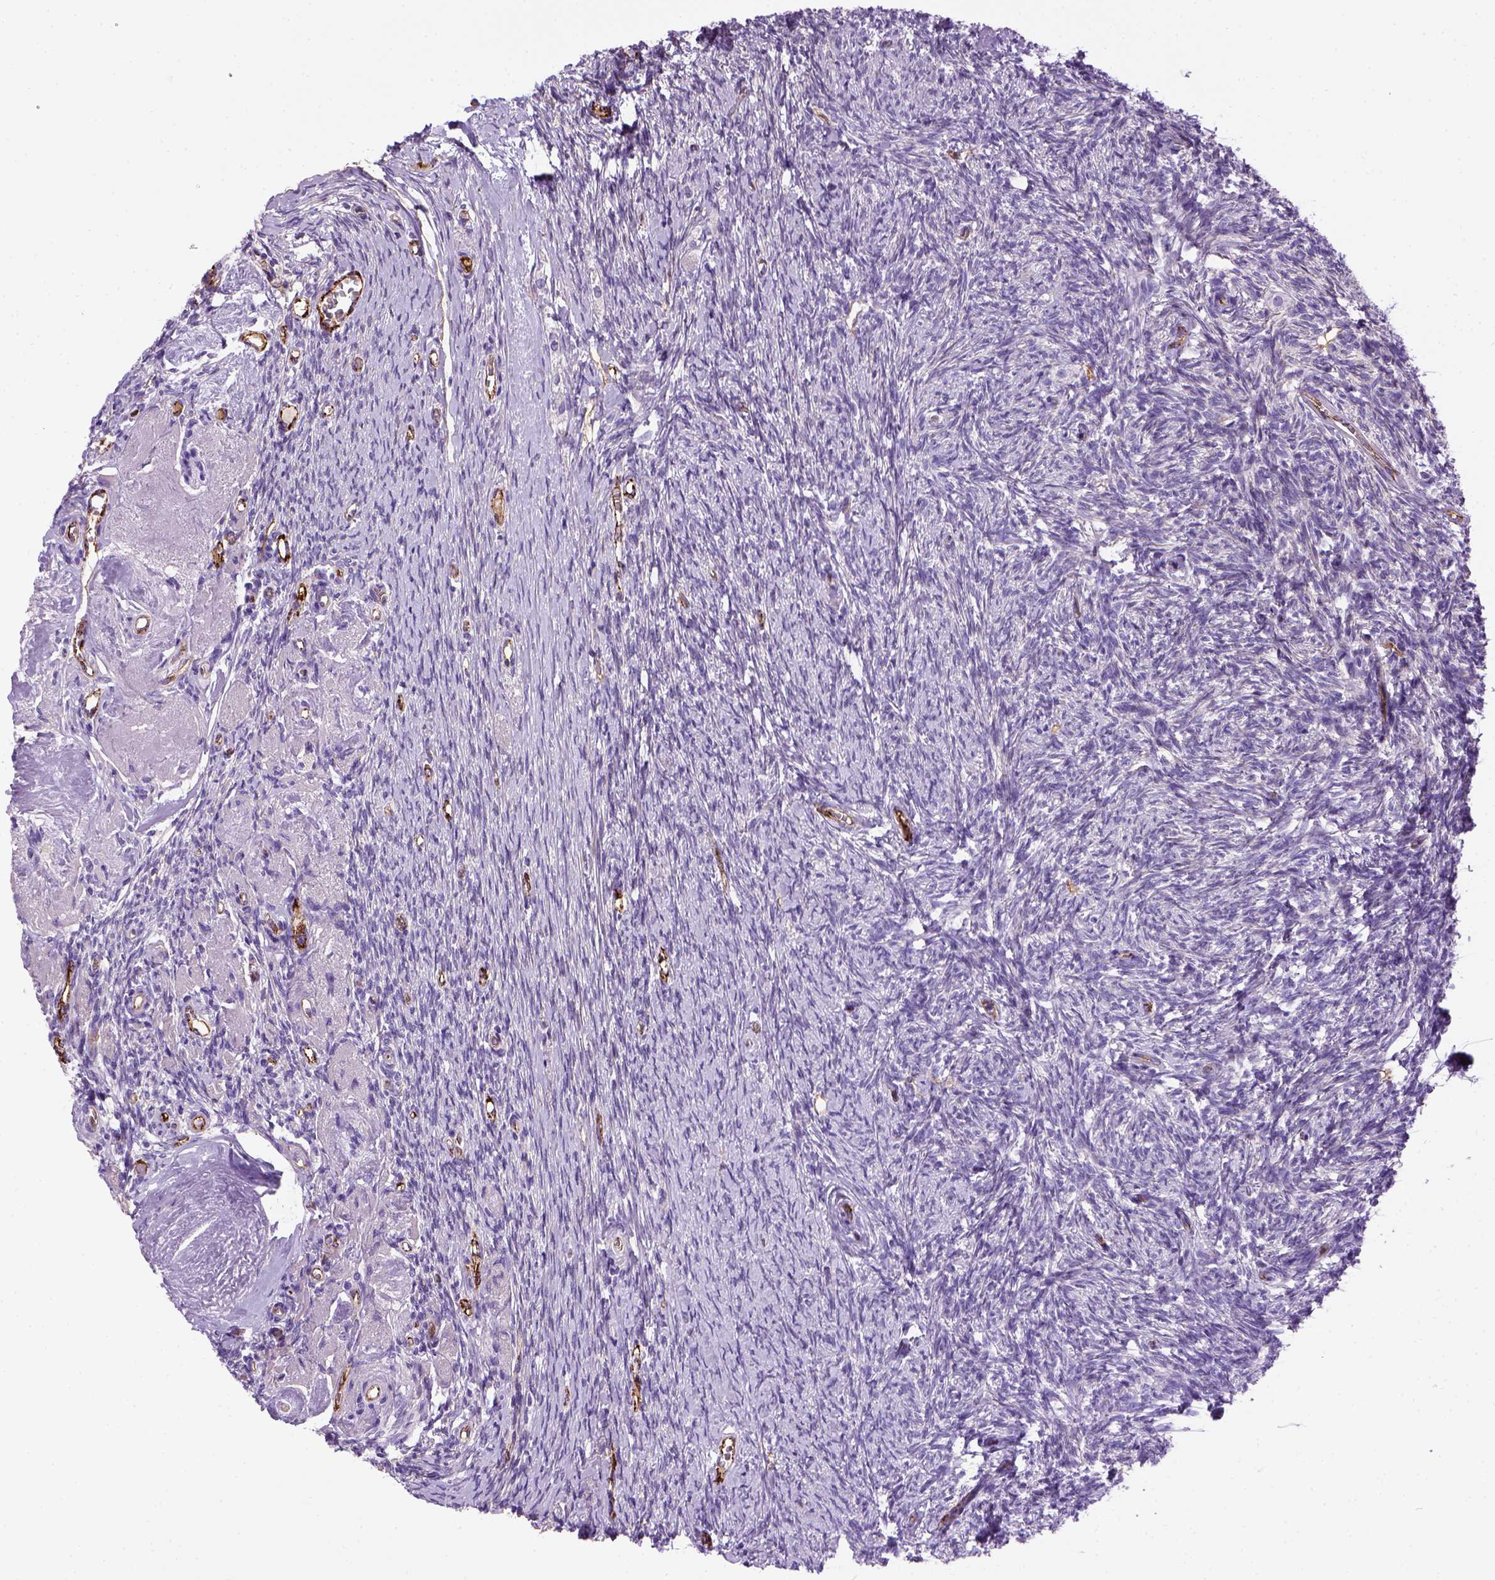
{"staining": {"intensity": "negative", "quantity": "none", "location": "none"}, "tissue": "ovary", "cell_type": "Ovarian stroma cells", "image_type": "normal", "snomed": [{"axis": "morphology", "description": "Normal tissue, NOS"}, {"axis": "topography", "description": "Ovary"}], "caption": "Photomicrograph shows no significant protein expression in ovarian stroma cells of unremarkable ovary.", "gene": "VWF", "patient": {"sex": "female", "age": 72}}